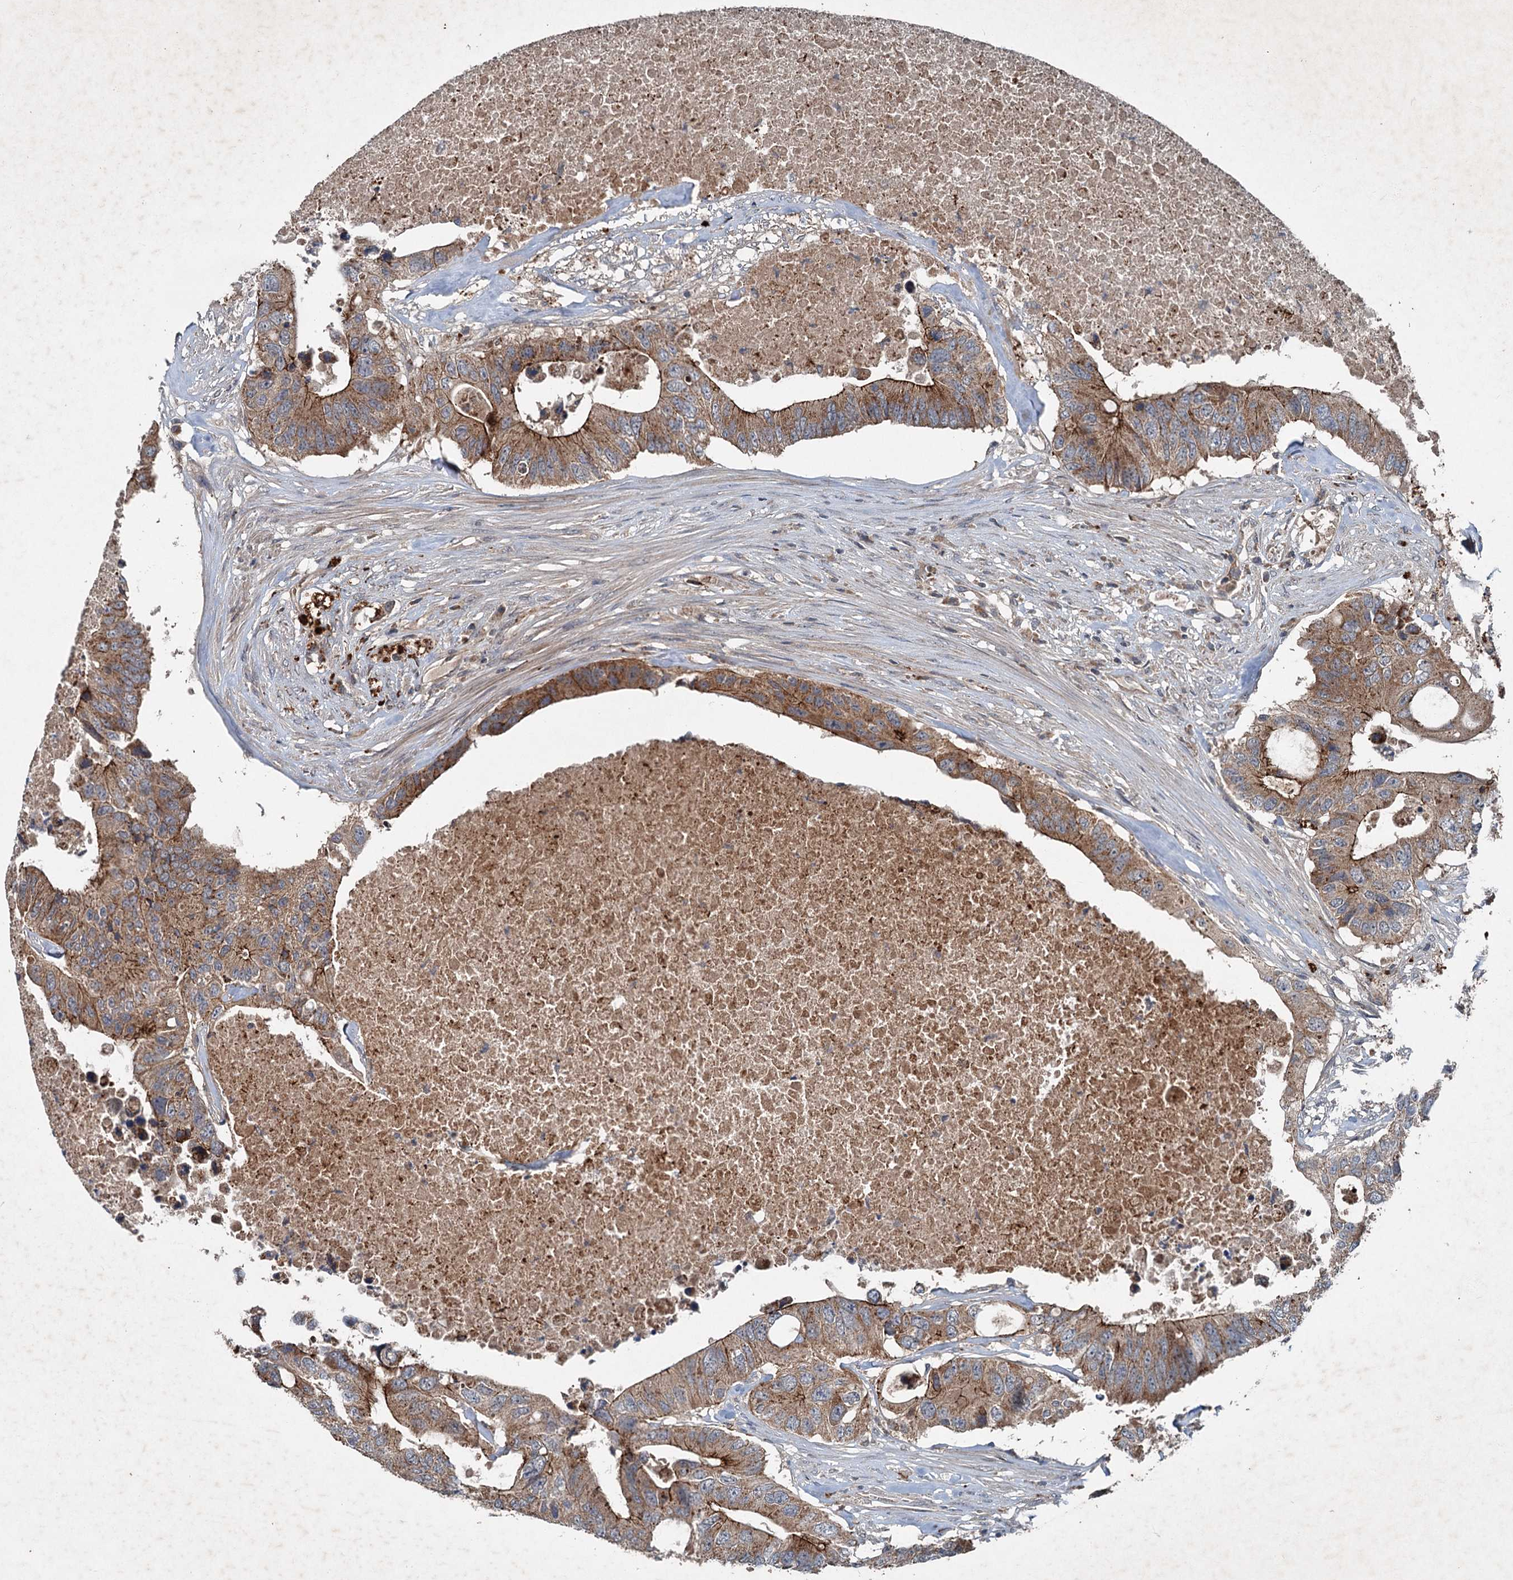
{"staining": {"intensity": "moderate", "quantity": ">75%", "location": "cytoplasmic/membranous"}, "tissue": "colorectal cancer", "cell_type": "Tumor cells", "image_type": "cancer", "snomed": [{"axis": "morphology", "description": "Adenocarcinoma, NOS"}, {"axis": "topography", "description": "Colon"}], "caption": "This micrograph reveals adenocarcinoma (colorectal) stained with immunohistochemistry to label a protein in brown. The cytoplasmic/membranous of tumor cells show moderate positivity for the protein. Nuclei are counter-stained blue.", "gene": "N4BP2L2", "patient": {"sex": "male", "age": 71}}